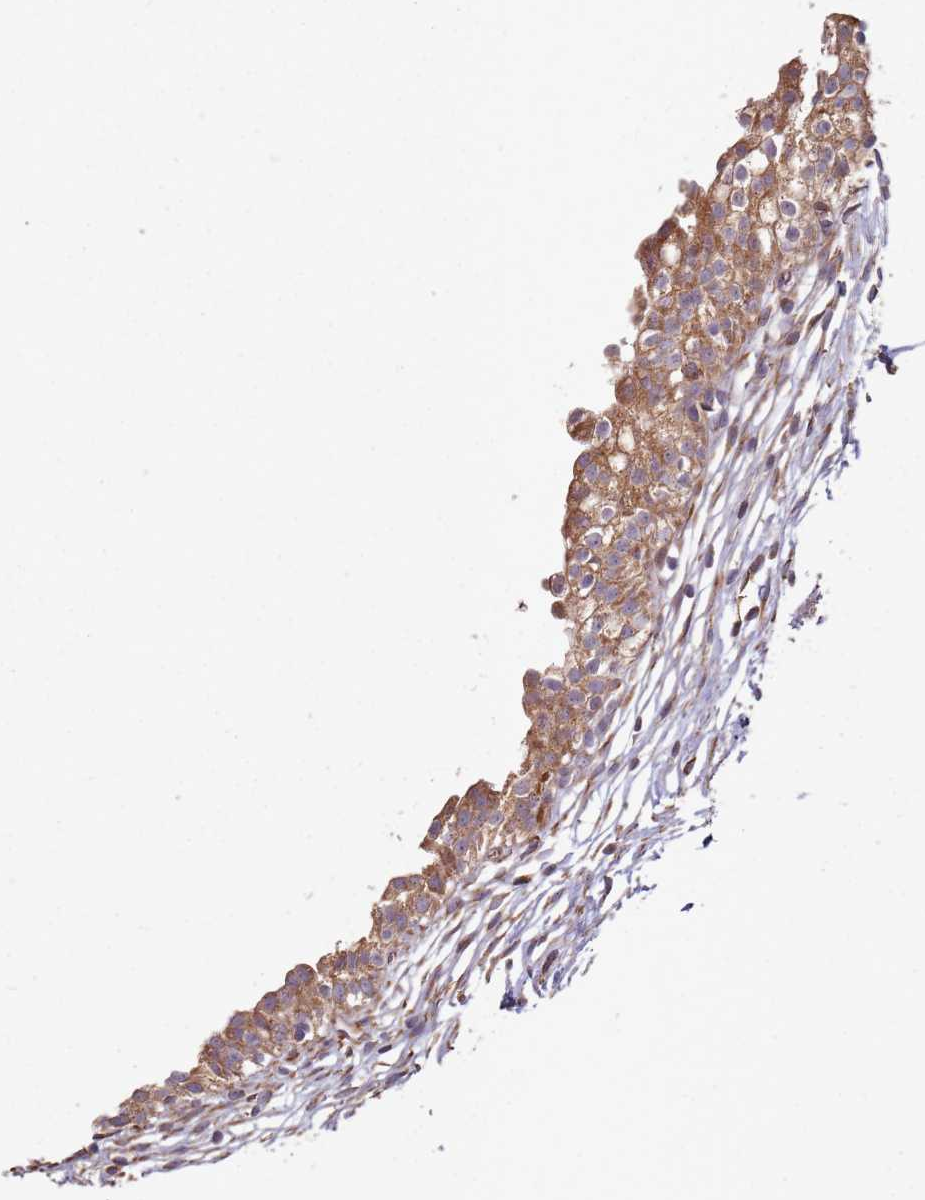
{"staining": {"intensity": "moderate", "quantity": ">75%", "location": "cytoplasmic/membranous"}, "tissue": "urinary bladder", "cell_type": "Urothelial cells", "image_type": "normal", "snomed": [{"axis": "morphology", "description": "Normal tissue, NOS"}, {"axis": "topography", "description": "Urinary bladder"}, {"axis": "topography", "description": "Peripheral nerve tissue"}], "caption": "Immunohistochemistry (IHC) micrograph of benign urinary bladder stained for a protein (brown), which displays medium levels of moderate cytoplasmic/membranous positivity in approximately >75% of urothelial cells.", "gene": "ARFRP1", "patient": {"sex": "male", "age": 55}}